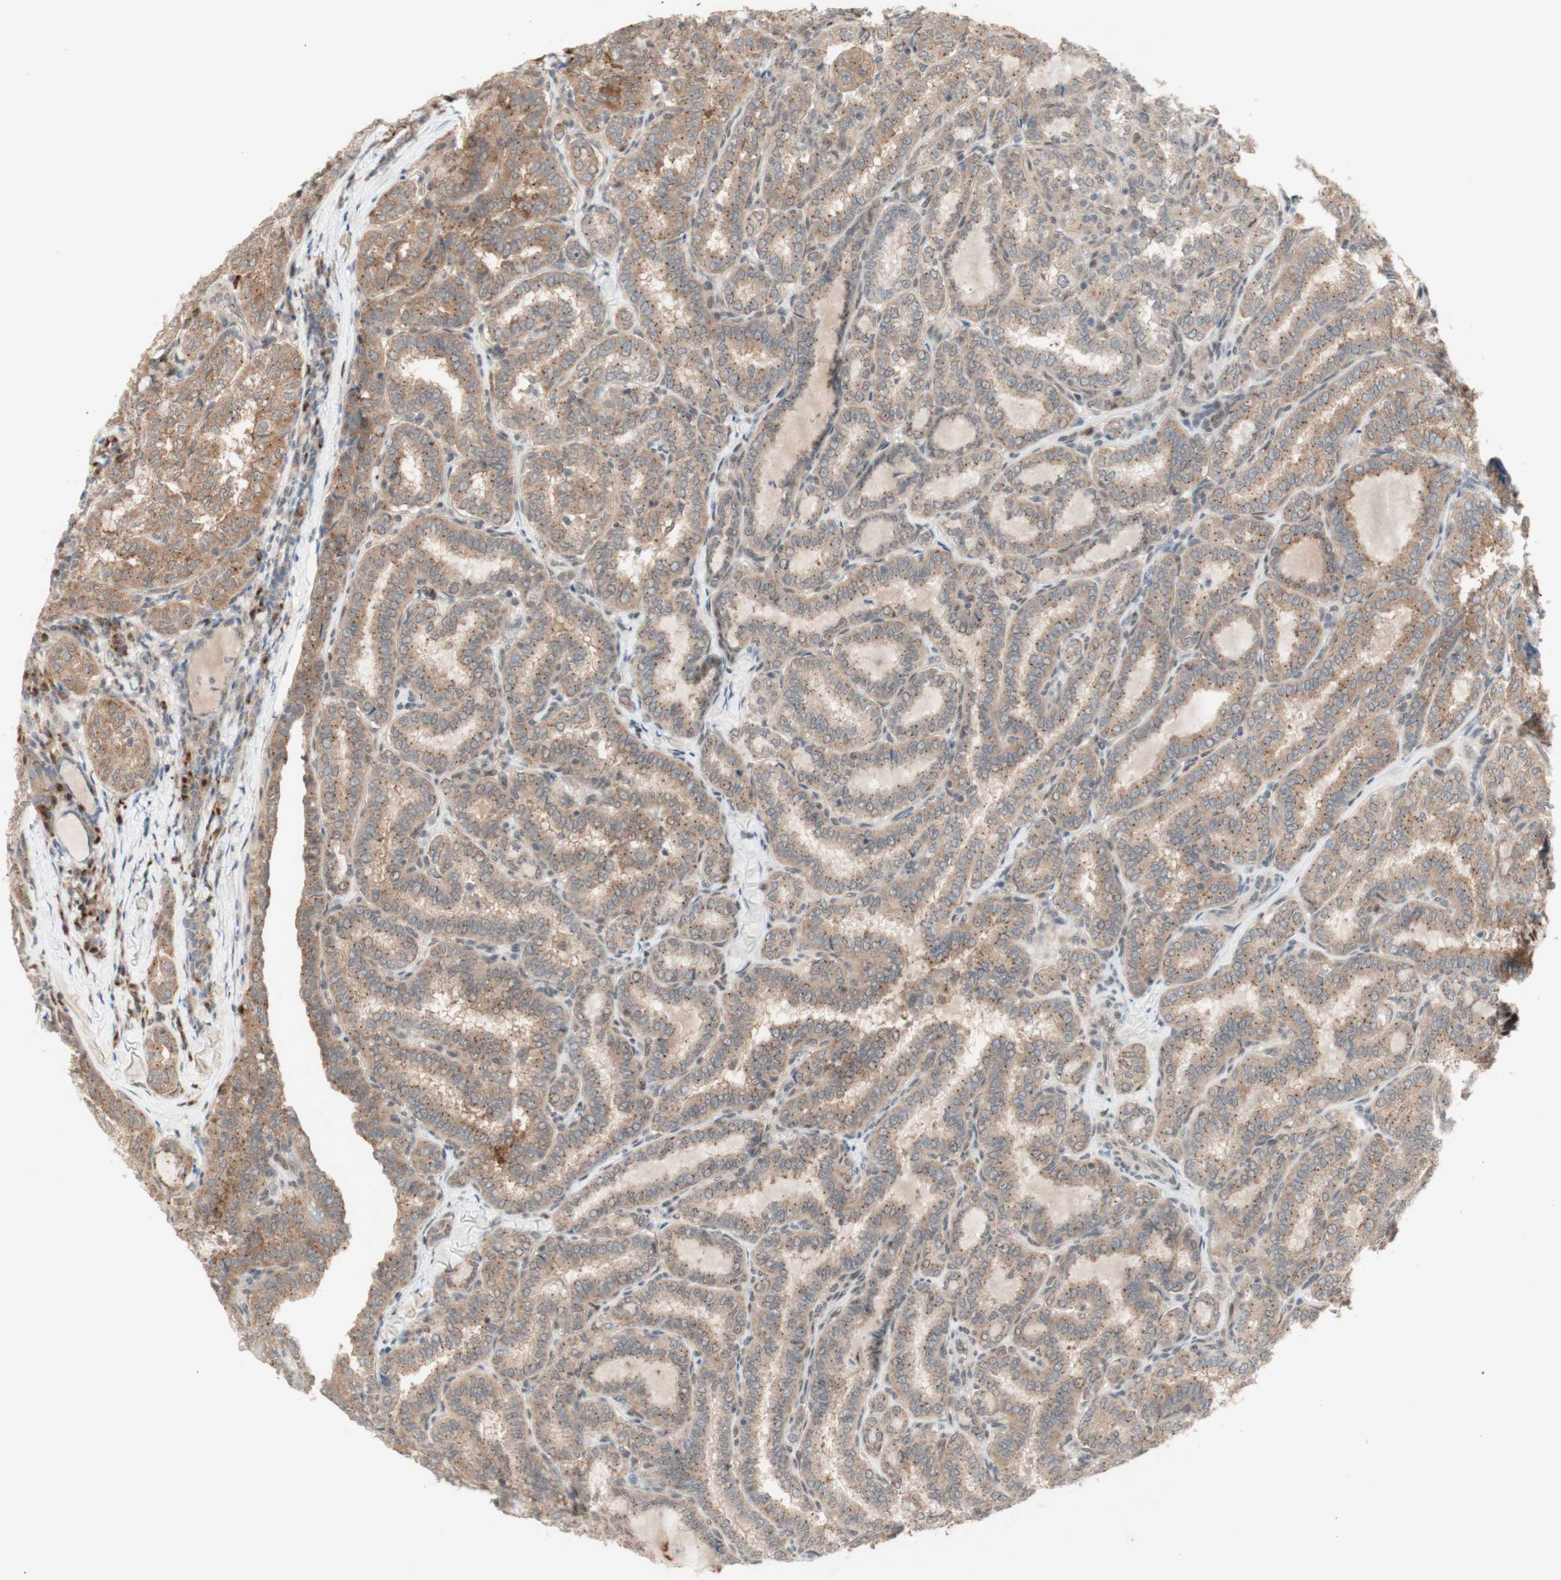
{"staining": {"intensity": "weak", "quantity": ">75%", "location": "cytoplasmic/membranous"}, "tissue": "thyroid cancer", "cell_type": "Tumor cells", "image_type": "cancer", "snomed": [{"axis": "morphology", "description": "Normal tissue, NOS"}, {"axis": "morphology", "description": "Papillary adenocarcinoma, NOS"}, {"axis": "topography", "description": "Thyroid gland"}], "caption": "Brown immunohistochemical staining in human thyroid cancer (papillary adenocarcinoma) shows weak cytoplasmic/membranous positivity in approximately >75% of tumor cells.", "gene": "CYLD", "patient": {"sex": "female", "age": 30}}